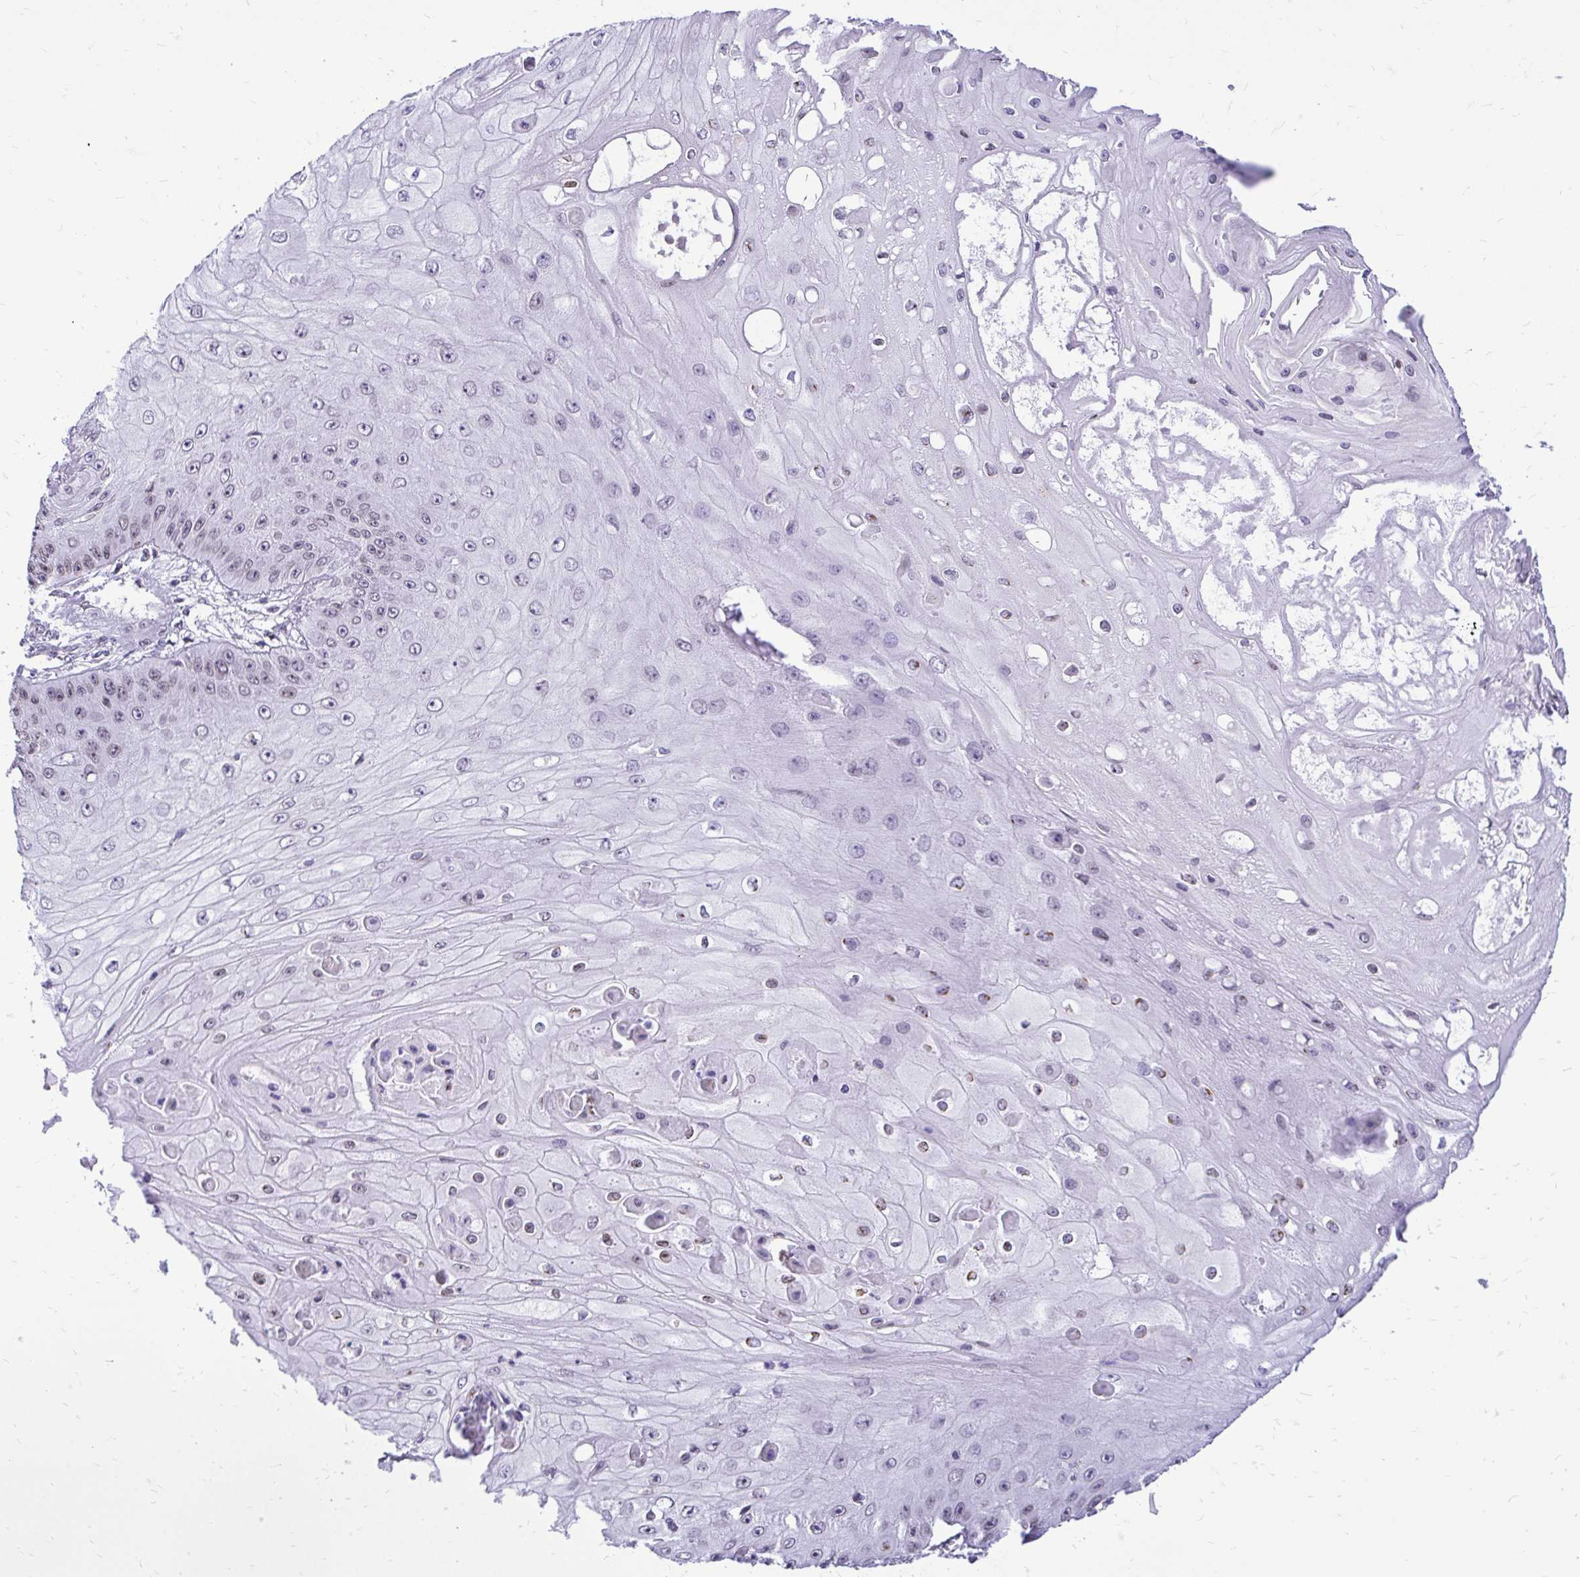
{"staining": {"intensity": "negative", "quantity": "none", "location": "none"}, "tissue": "skin cancer", "cell_type": "Tumor cells", "image_type": "cancer", "snomed": [{"axis": "morphology", "description": "Squamous cell carcinoma, NOS"}, {"axis": "topography", "description": "Skin"}], "caption": "High power microscopy histopathology image of an immunohistochemistry (IHC) photomicrograph of skin squamous cell carcinoma, revealing no significant expression in tumor cells.", "gene": "BANF1", "patient": {"sex": "male", "age": 70}}